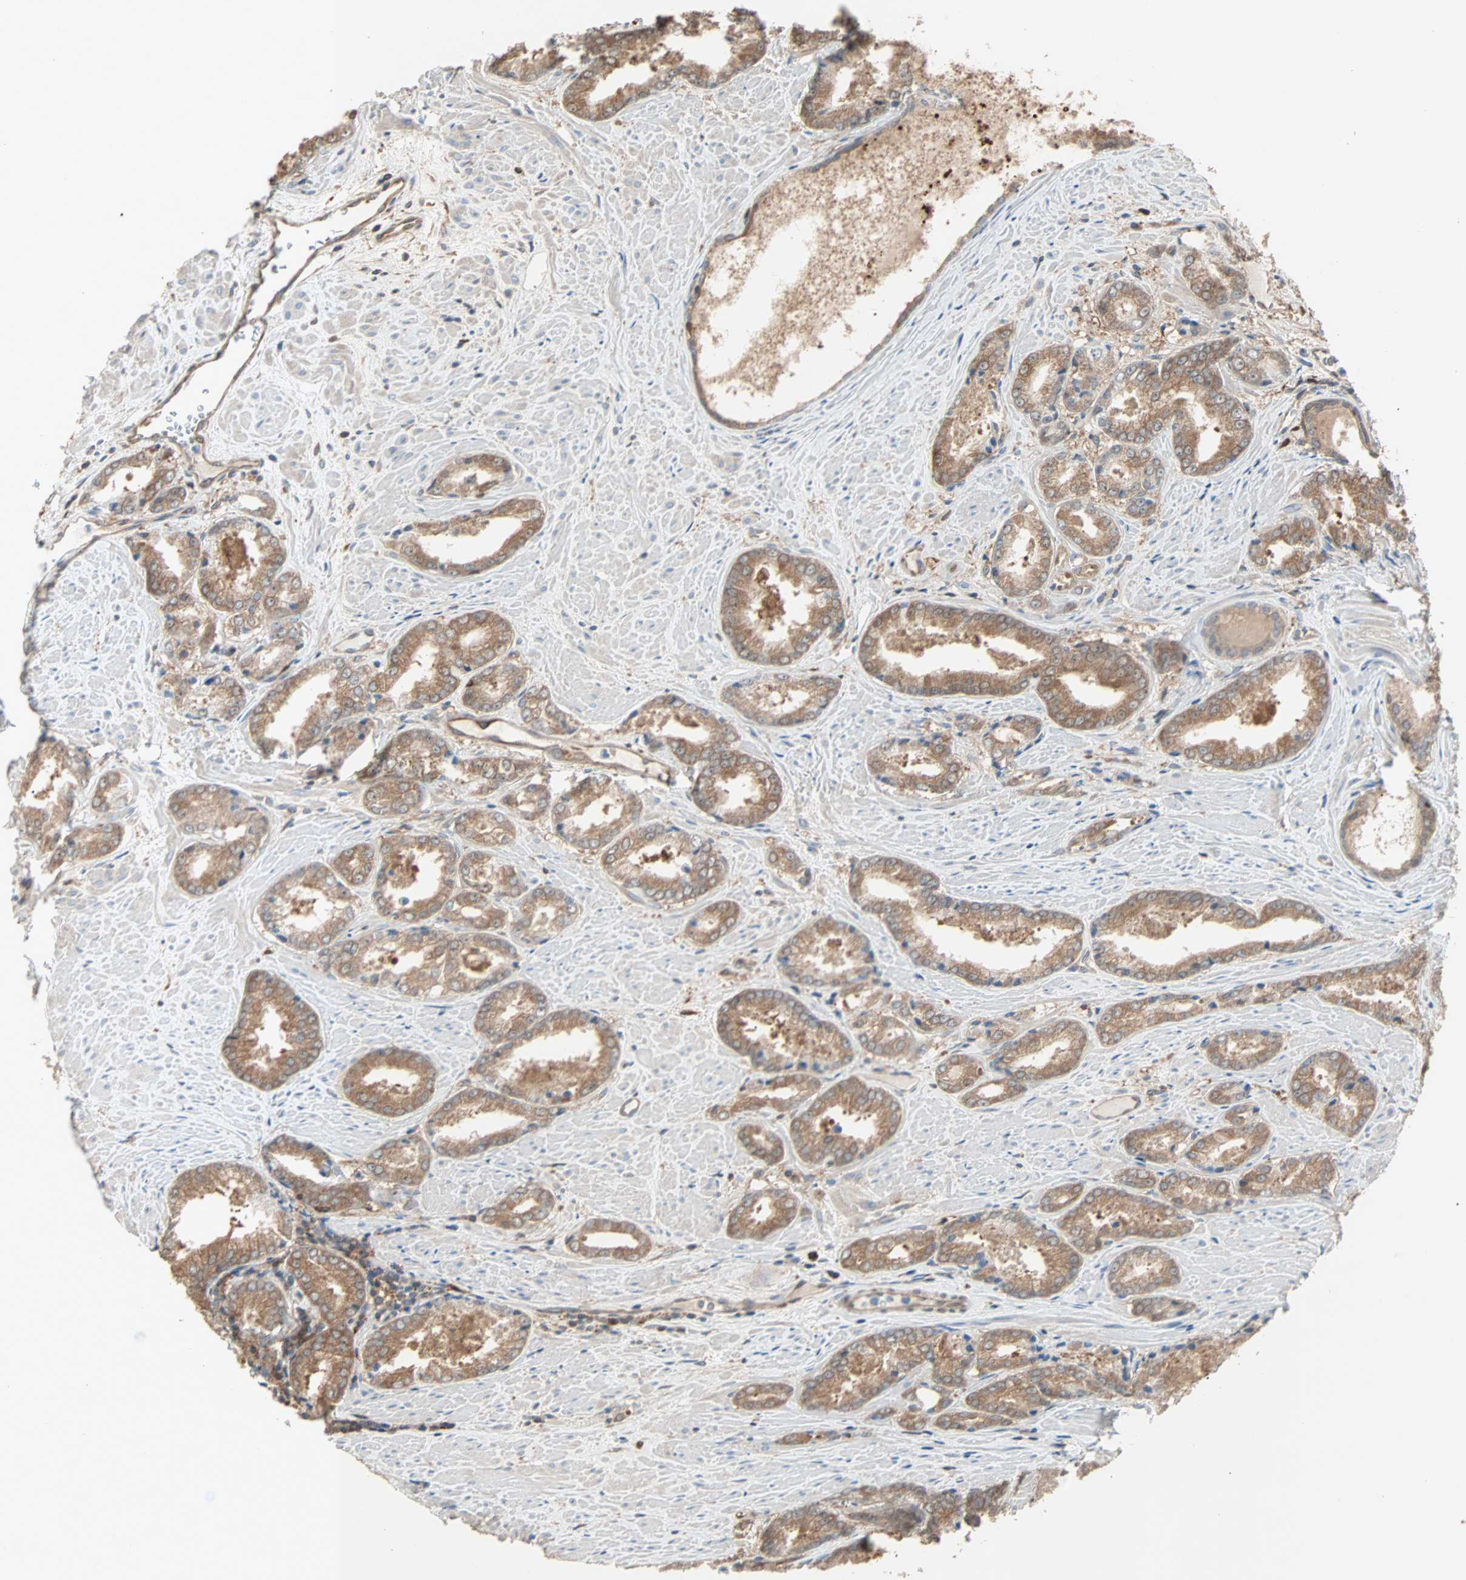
{"staining": {"intensity": "moderate", "quantity": ">75%", "location": "cytoplasmic/membranous"}, "tissue": "prostate cancer", "cell_type": "Tumor cells", "image_type": "cancer", "snomed": [{"axis": "morphology", "description": "Adenocarcinoma, Low grade"}, {"axis": "topography", "description": "Prostate"}], "caption": "Moderate cytoplasmic/membranous positivity is seen in about >75% of tumor cells in prostate low-grade adenocarcinoma.", "gene": "PRDX1", "patient": {"sex": "male", "age": 64}}